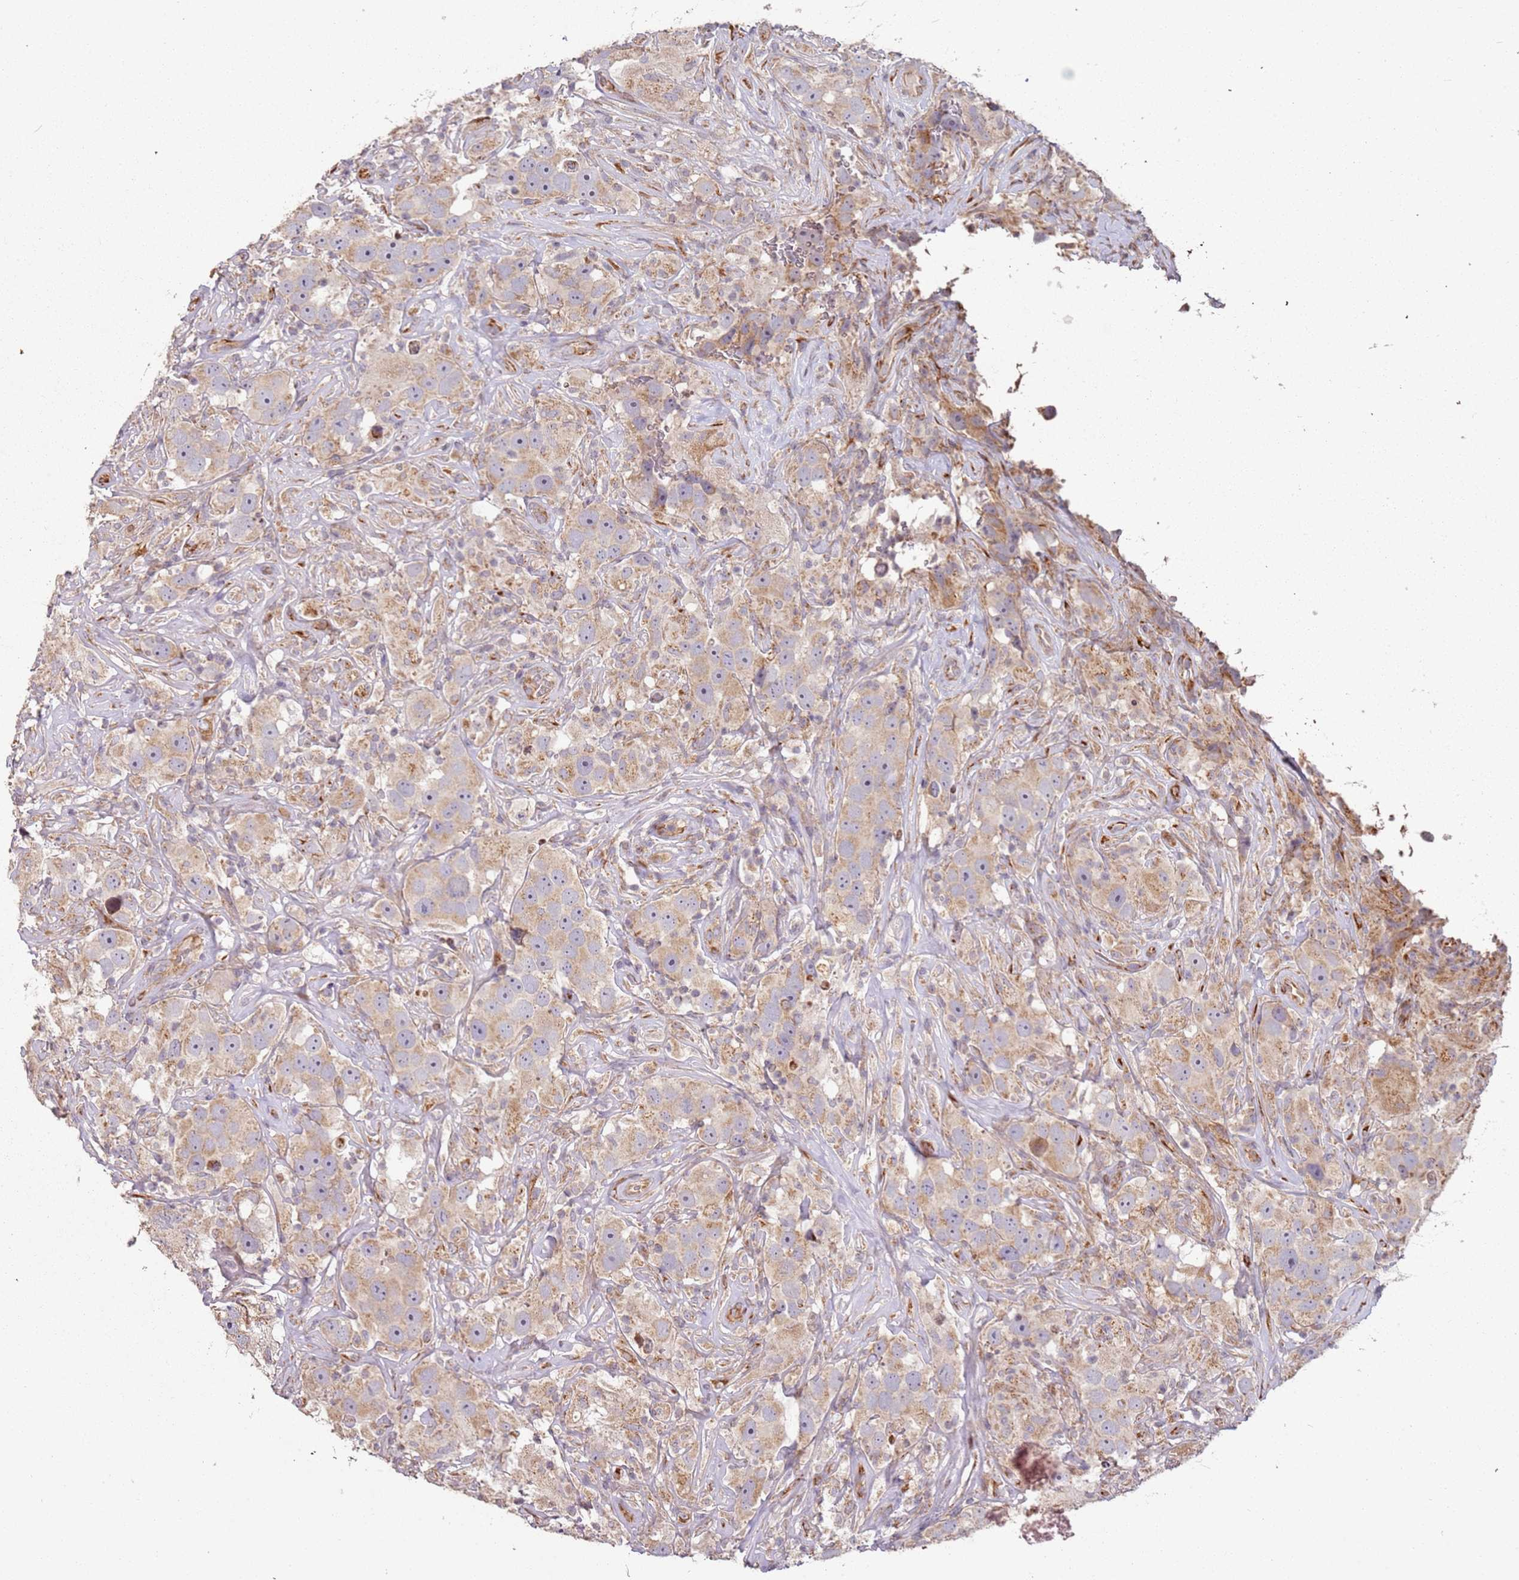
{"staining": {"intensity": "moderate", "quantity": ">75%", "location": "cytoplasmic/membranous"}, "tissue": "testis cancer", "cell_type": "Tumor cells", "image_type": "cancer", "snomed": [{"axis": "morphology", "description": "Seminoma, NOS"}, {"axis": "topography", "description": "Testis"}], "caption": "The histopathology image reveals immunohistochemical staining of testis cancer. There is moderate cytoplasmic/membranous positivity is present in approximately >75% of tumor cells.", "gene": "ARFRP1", "patient": {"sex": "male", "age": 49}}